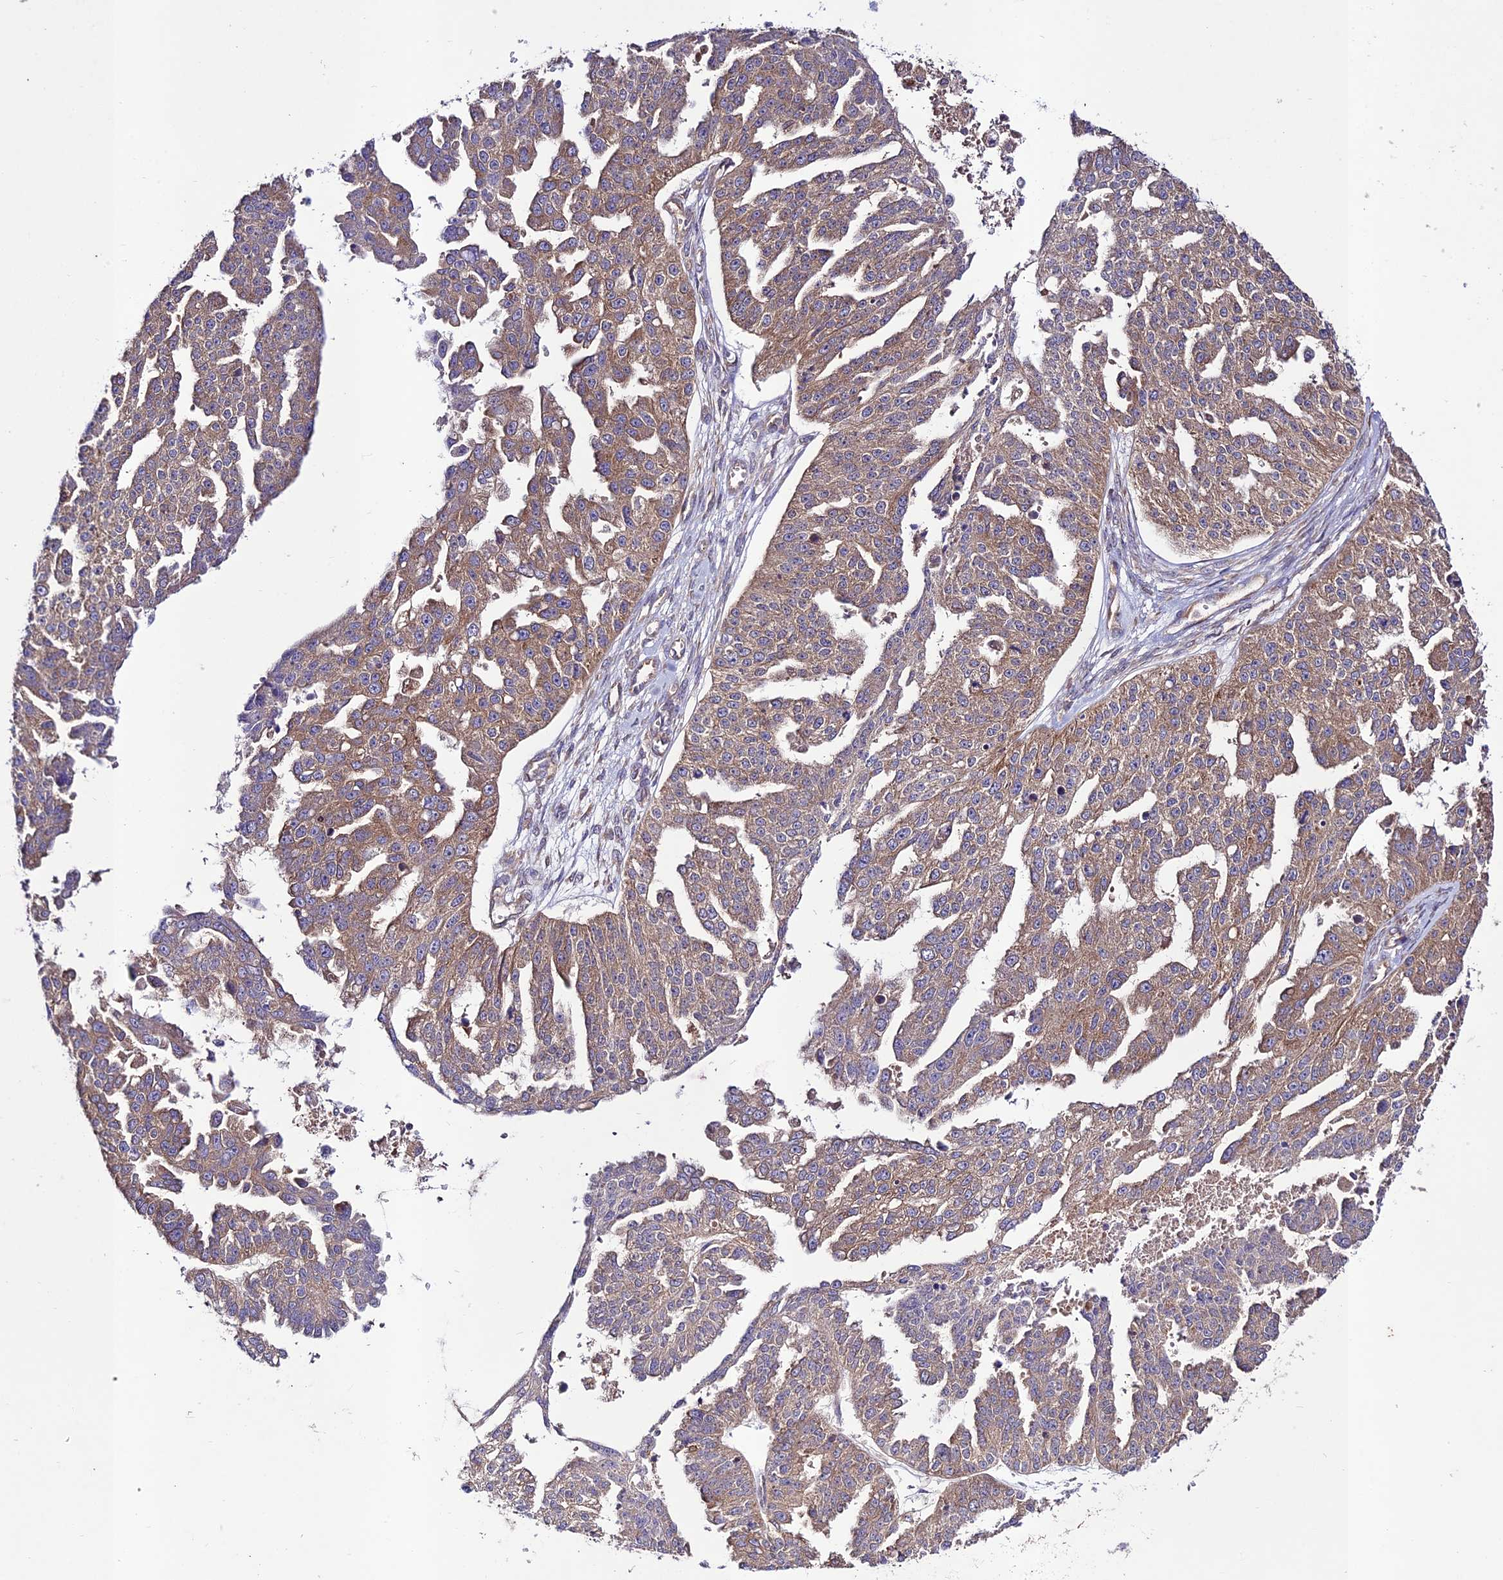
{"staining": {"intensity": "weak", "quantity": ">75%", "location": "cytoplasmic/membranous"}, "tissue": "ovarian cancer", "cell_type": "Tumor cells", "image_type": "cancer", "snomed": [{"axis": "morphology", "description": "Cystadenocarcinoma, serous, NOS"}, {"axis": "topography", "description": "Ovary"}], "caption": "There is low levels of weak cytoplasmic/membranous staining in tumor cells of ovarian cancer (serous cystadenocarcinoma), as demonstrated by immunohistochemical staining (brown color).", "gene": "TMEM259", "patient": {"sex": "female", "age": 58}}